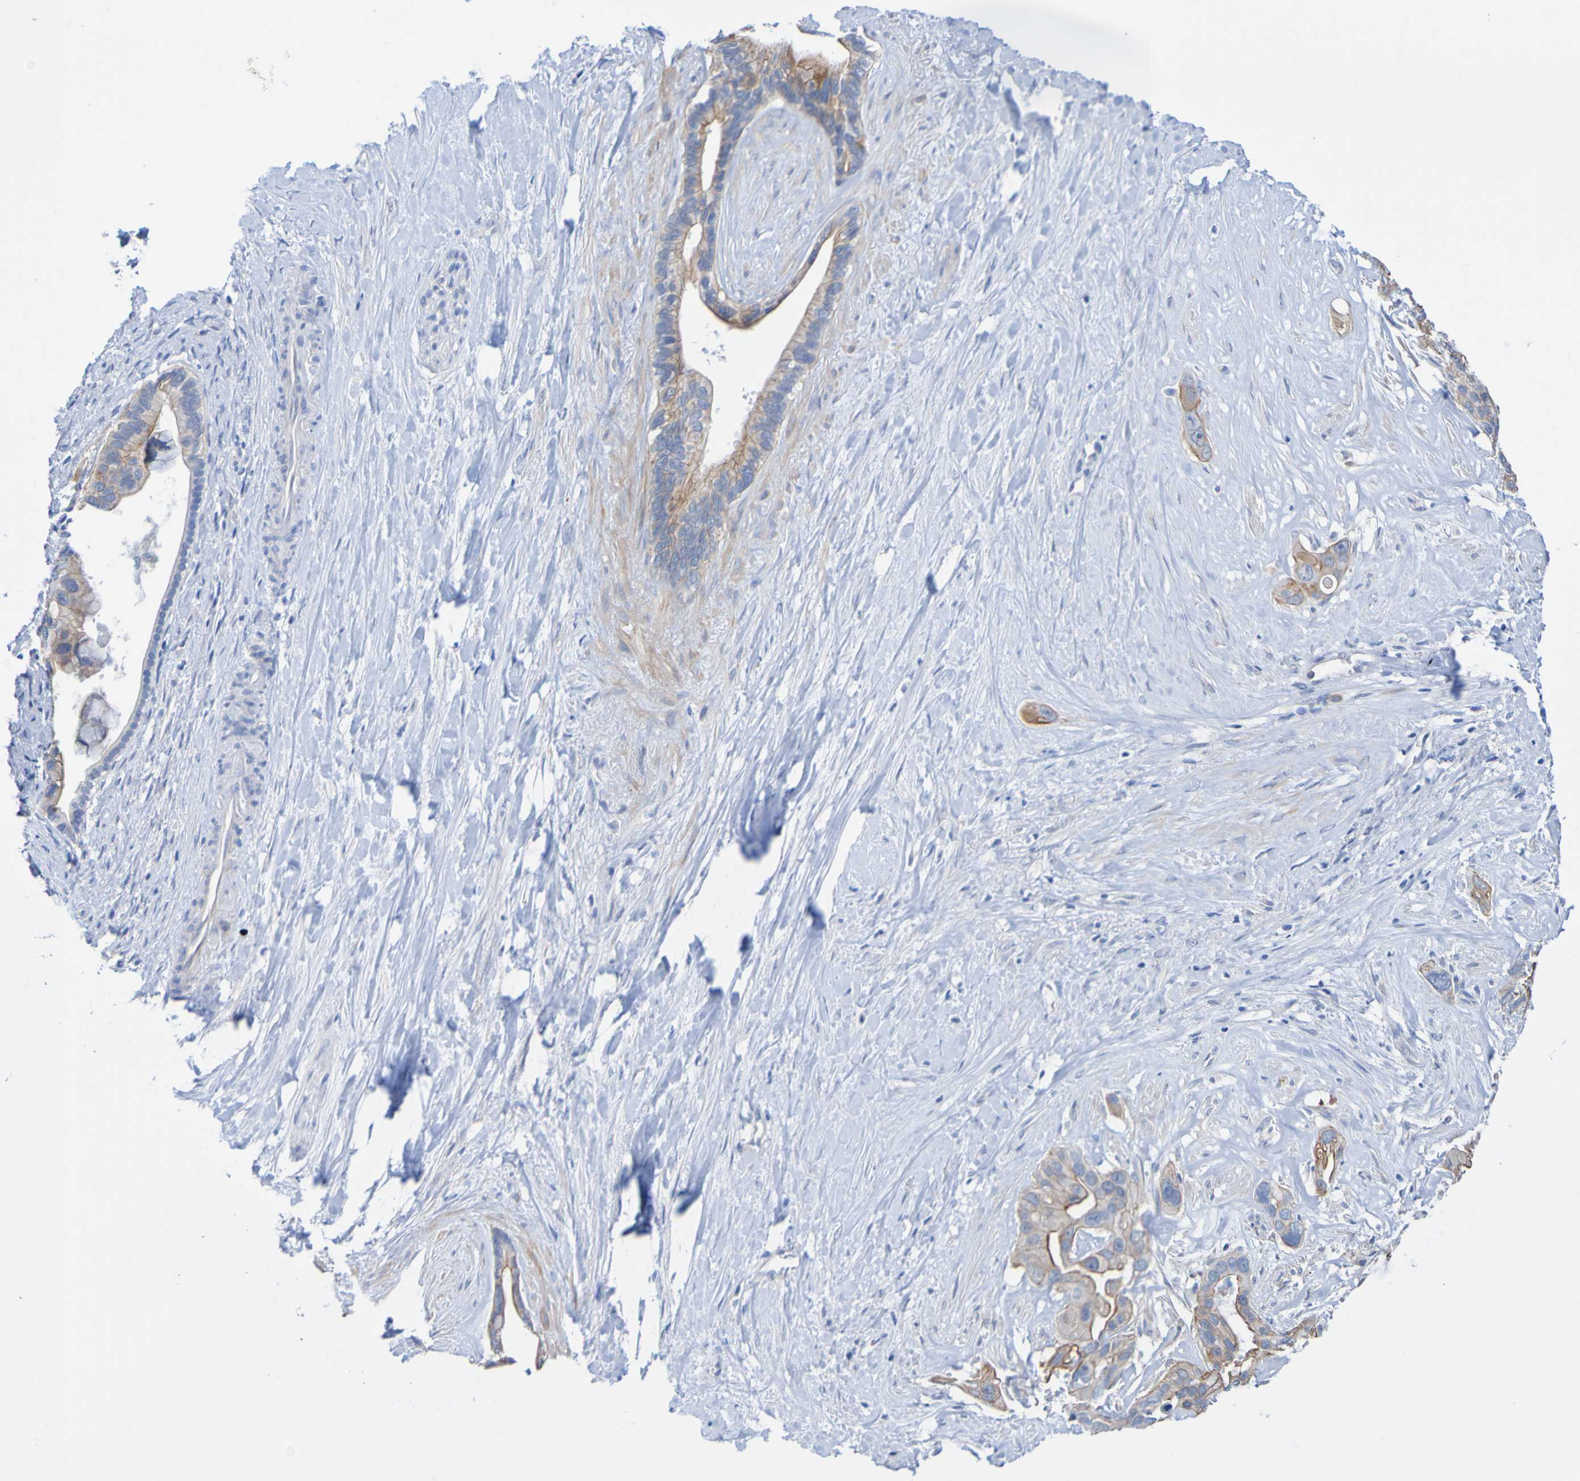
{"staining": {"intensity": "moderate", "quantity": "25%-75%", "location": "cytoplasmic/membranous"}, "tissue": "liver cancer", "cell_type": "Tumor cells", "image_type": "cancer", "snomed": [{"axis": "morphology", "description": "Cholangiocarcinoma"}, {"axis": "topography", "description": "Liver"}], "caption": "The immunohistochemical stain highlights moderate cytoplasmic/membranous staining in tumor cells of liver cancer (cholangiocarcinoma) tissue. (Brightfield microscopy of DAB IHC at high magnification).", "gene": "ACMSD", "patient": {"sex": "female", "age": 65}}